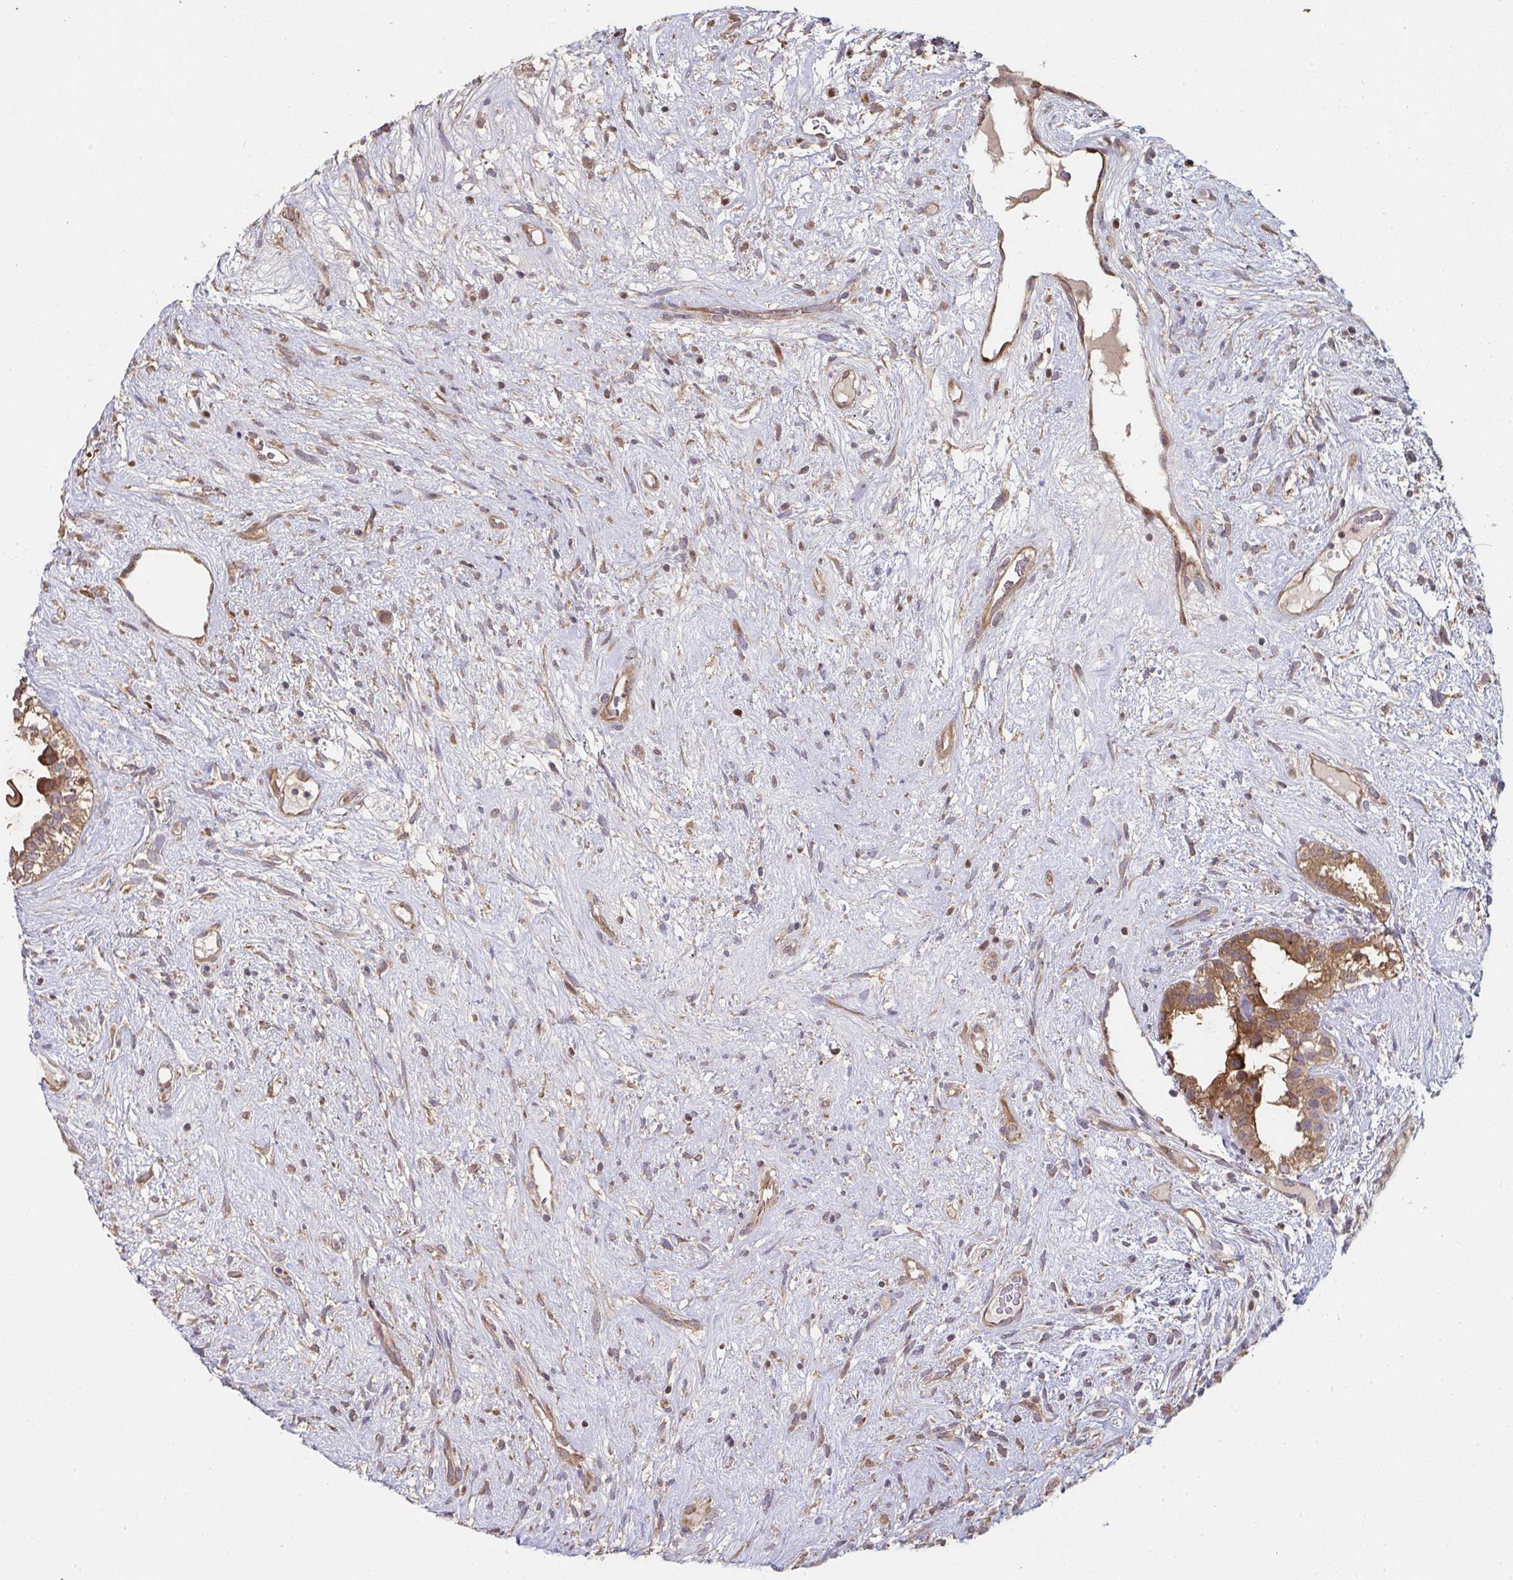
{"staining": {"intensity": "moderate", "quantity": ">75%", "location": "cytoplasmic/membranous"}, "tissue": "testis cancer", "cell_type": "Tumor cells", "image_type": "cancer", "snomed": [{"axis": "morphology", "description": "Seminoma, NOS"}, {"axis": "morphology", "description": "Carcinoma, Embryonal, NOS"}, {"axis": "topography", "description": "Testis"}], "caption": "The histopathology image shows a brown stain indicating the presence of a protein in the cytoplasmic/membranous of tumor cells in seminoma (testis).", "gene": "ACD", "patient": {"sex": "male", "age": 41}}